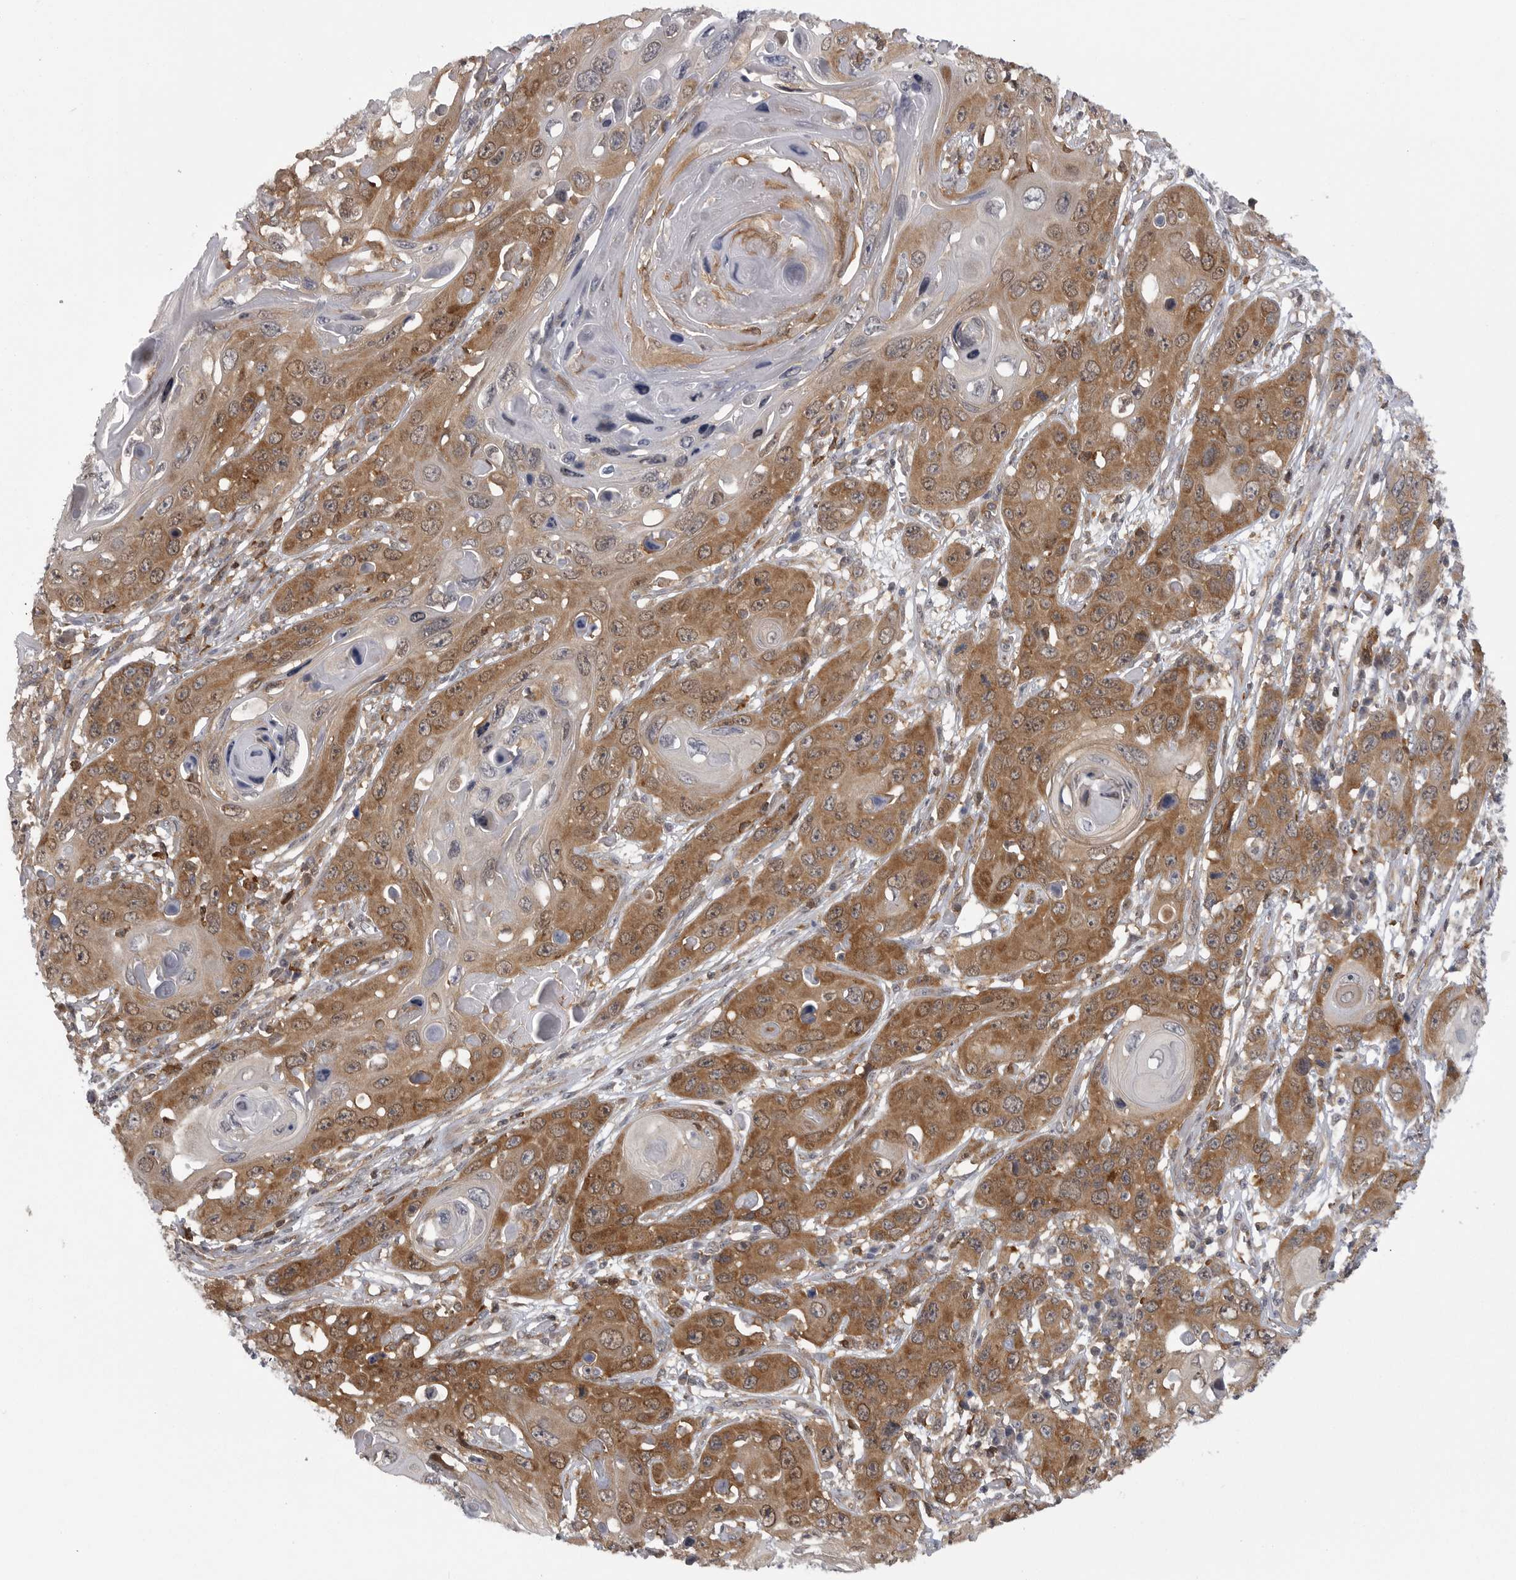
{"staining": {"intensity": "moderate", "quantity": ">75%", "location": "cytoplasmic/membranous,nuclear"}, "tissue": "skin cancer", "cell_type": "Tumor cells", "image_type": "cancer", "snomed": [{"axis": "morphology", "description": "Squamous cell carcinoma, NOS"}, {"axis": "topography", "description": "Skin"}], "caption": "An immunohistochemistry (IHC) photomicrograph of tumor tissue is shown. Protein staining in brown shows moderate cytoplasmic/membranous and nuclear positivity in squamous cell carcinoma (skin) within tumor cells.", "gene": "CACYBP", "patient": {"sex": "male", "age": 55}}